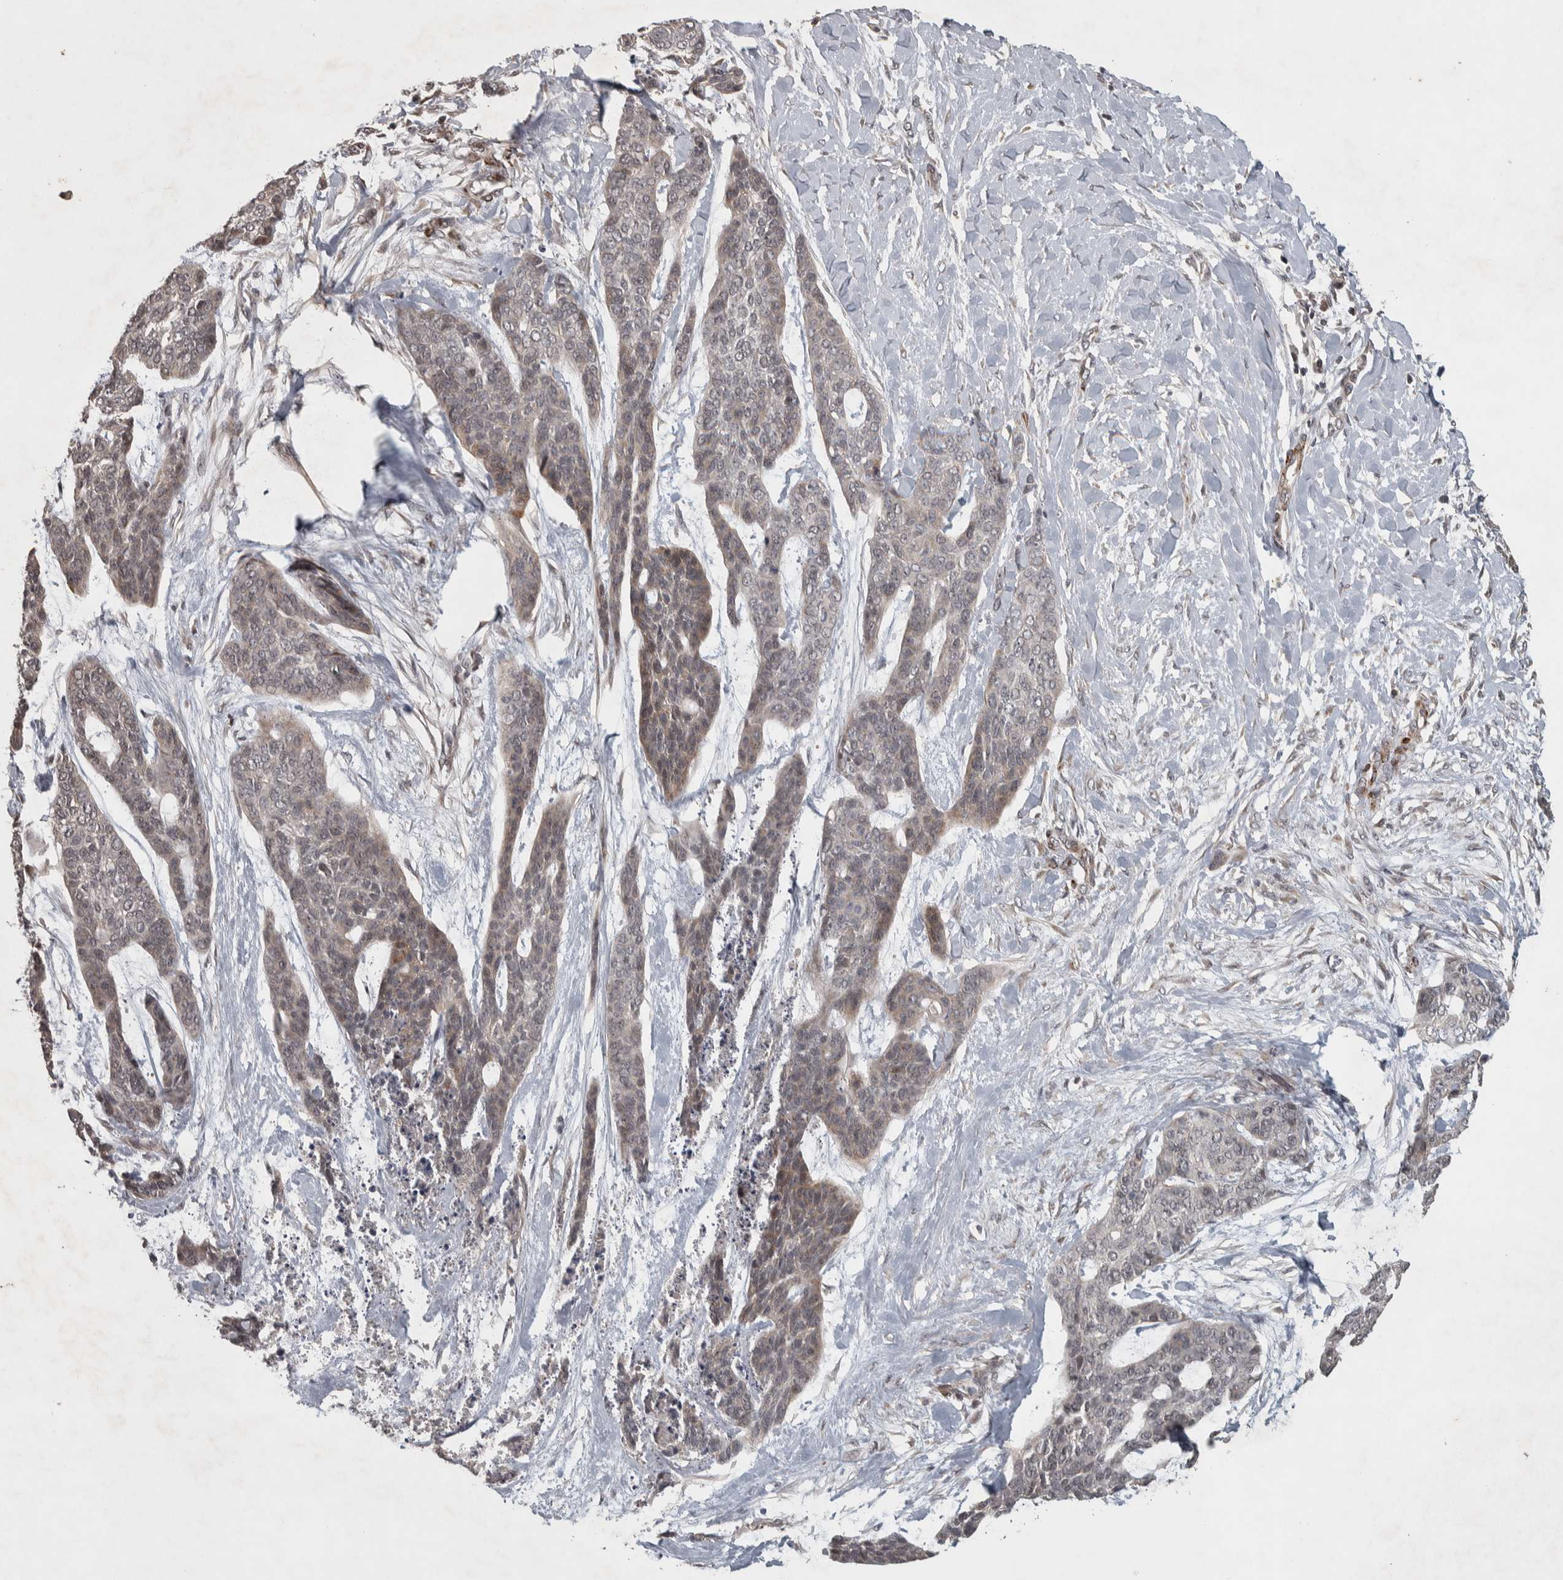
{"staining": {"intensity": "weak", "quantity": "25%-75%", "location": "cytoplasmic/membranous"}, "tissue": "skin cancer", "cell_type": "Tumor cells", "image_type": "cancer", "snomed": [{"axis": "morphology", "description": "Basal cell carcinoma"}, {"axis": "topography", "description": "Skin"}], "caption": "The photomicrograph demonstrates immunohistochemical staining of skin basal cell carcinoma. There is weak cytoplasmic/membranous staining is appreciated in about 25%-75% of tumor cells.", "gene": "ERAL1", "patient": {"sex": "female", "age": 64}}